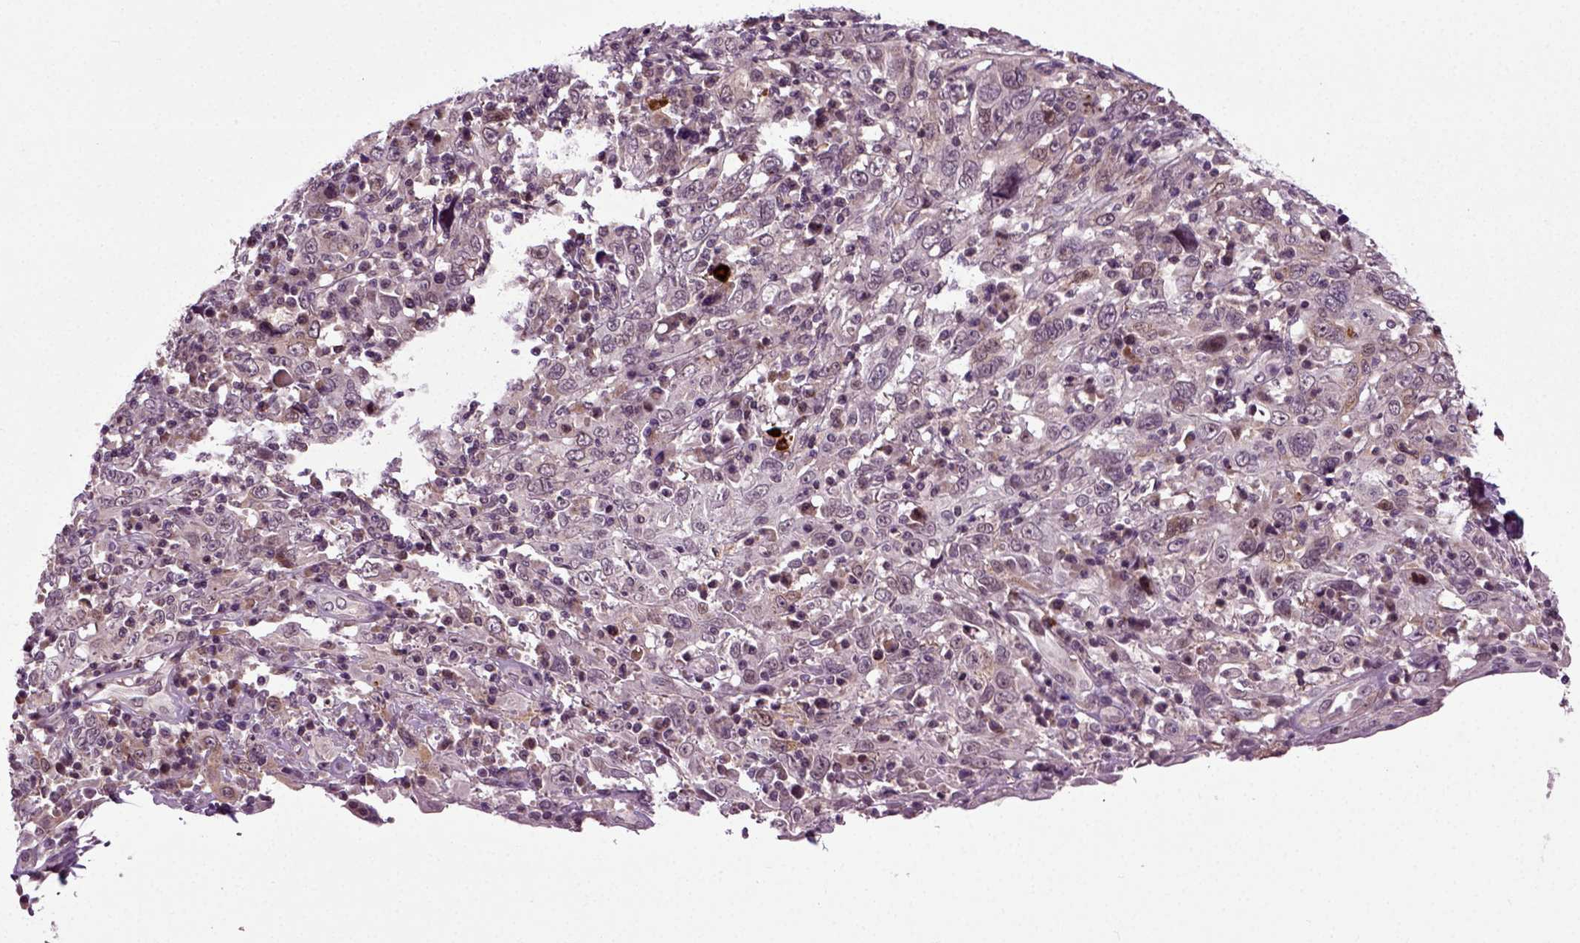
{"staining": {"intensity": "negative", "quantity": "none", "location": "none"}, "tissue": "cervical cancer", "cell_type": "Tumor cells", "image_type": "cancer", "snomed": [{"axis": "morphology", "description": "Squamous cell carcinoma, NOS"}, {"axis": "topography", "description": "Cervix"}], "caption": "Immunohistochemical staining of human cervical cancer (squamous cell carcinoma) displays no significant staining in tumor cells. The staining was performed using DAB (3,3'-diaminobenzidine) to visualize the protein expression in brown, while the nuclei were stained in blue with hematoxylin (Magnification: 20x).", "gene": "KNSTRN", "patient": {"sex": "female", "age": 46}}